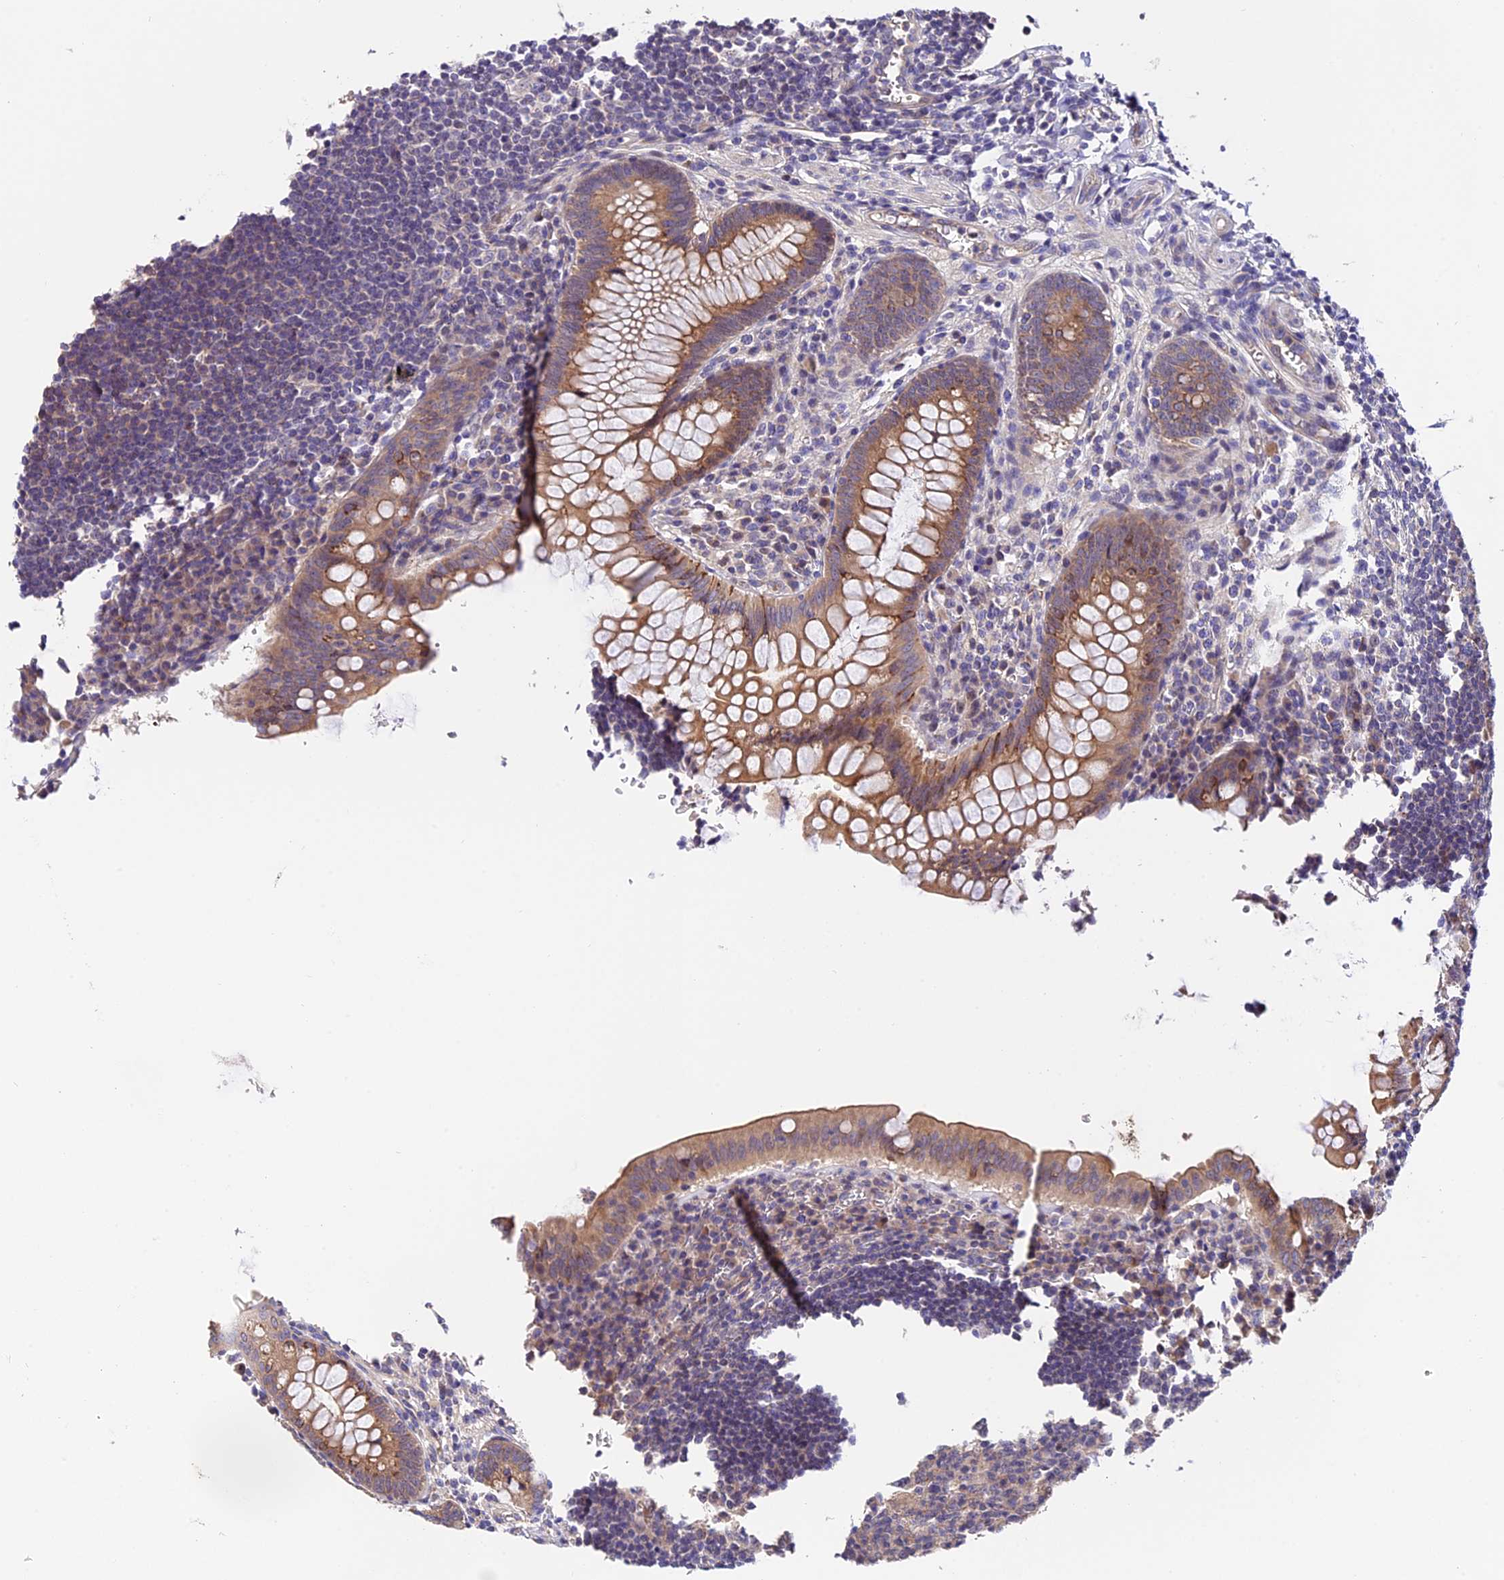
{"staining": {"intensity": "moderate", "quantity": ">75%", "location": "cytoplasmic/membranous"}, "tissue": "appendix", "cell_type": "Glandular cells", "image_type": "normal", "snomed": [{"axis": "morphology", "description": "Normal tissue, NOS"}, {"axis": "topography", "description": "Appendix"}], "caption": "A high-resolution histopathology image shows IHC staining of benign appendix, which reveals moderate cytoplasmic/membranous staining in about >75% of glandular cells.", "gene": "TRMT1", "patient": {"sex": "female", "age": 33}}